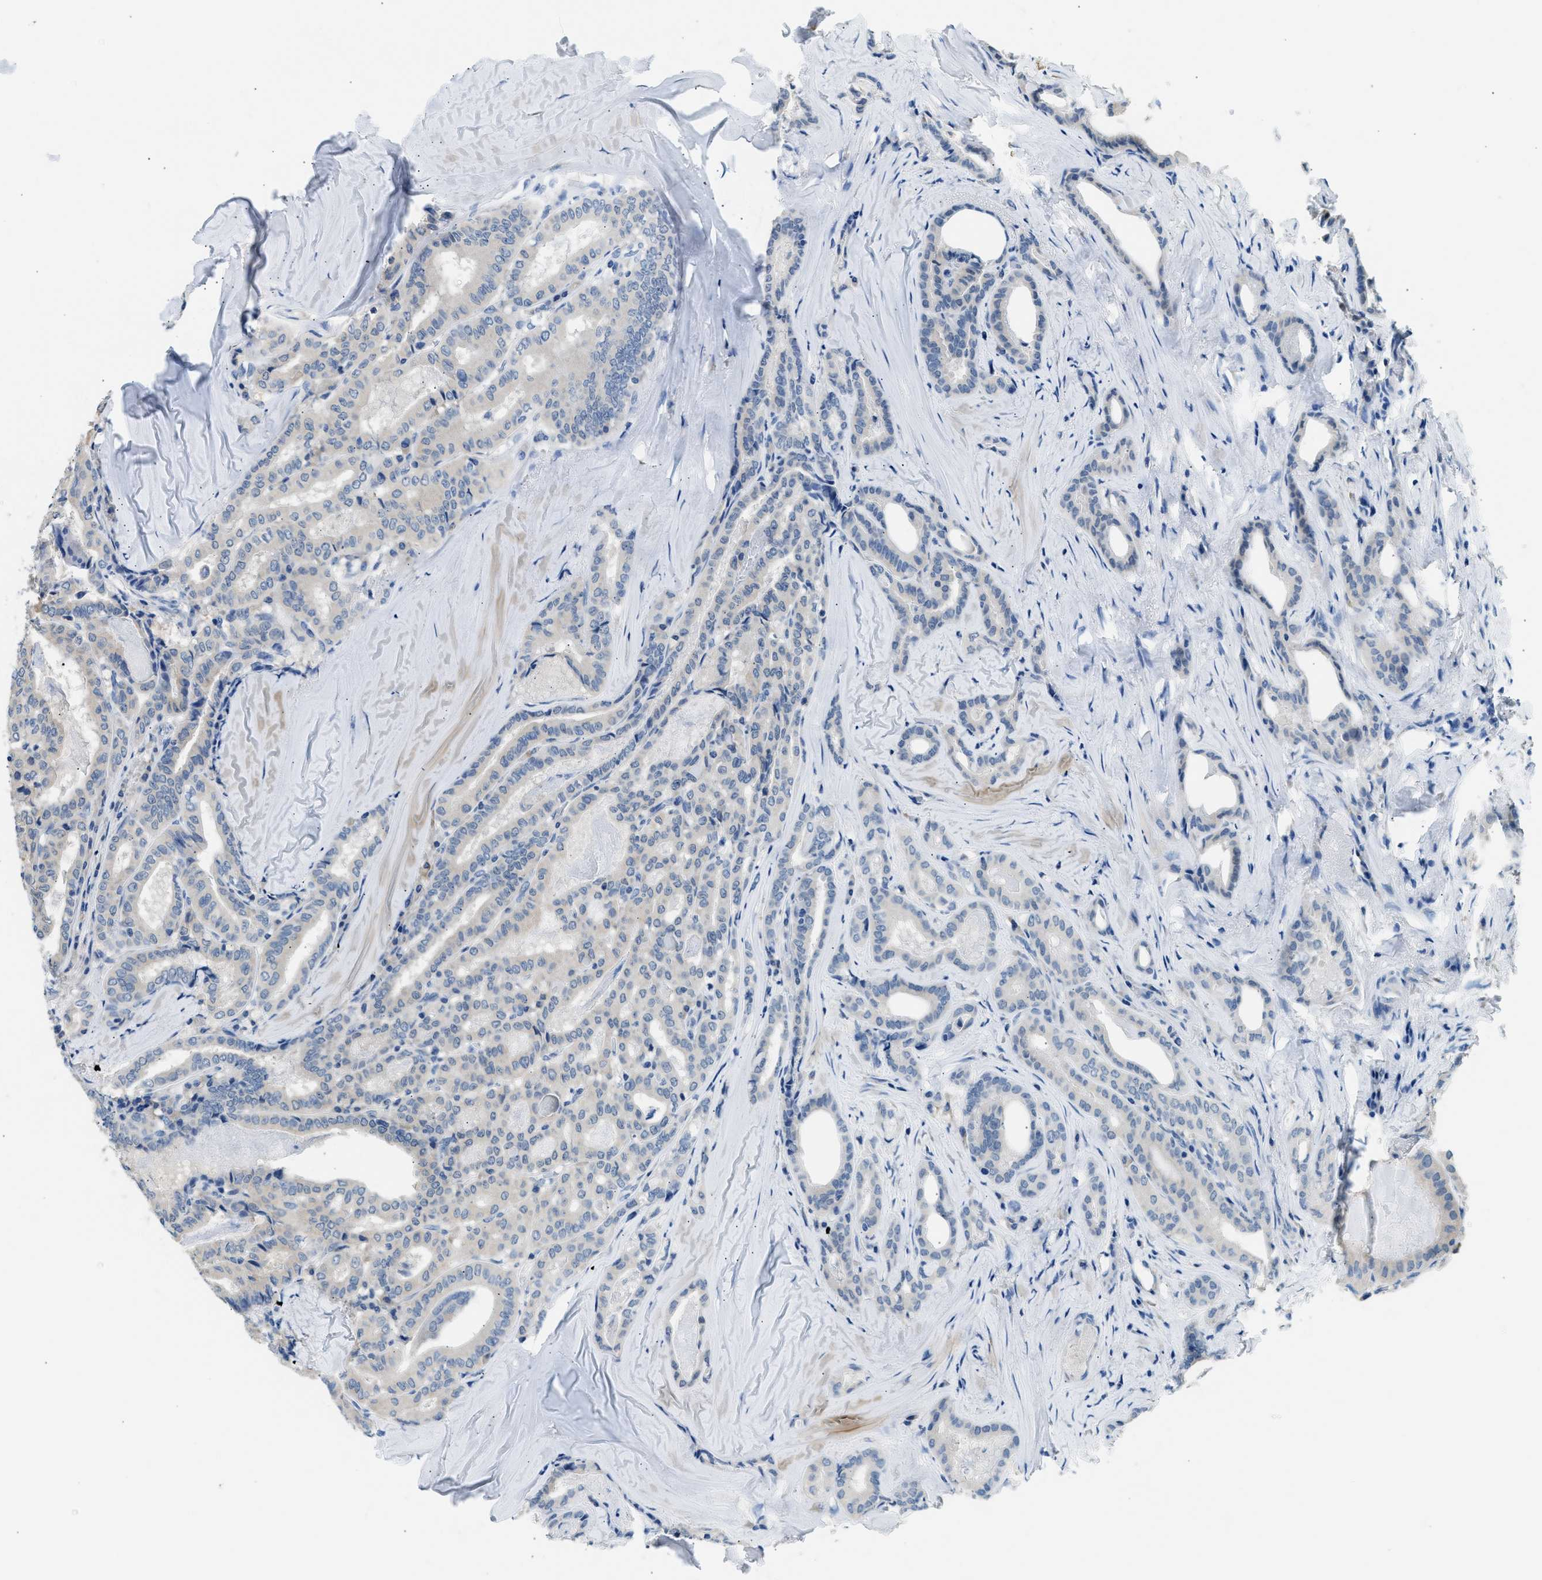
{"staining": {"intensity": "negative", "quantity": "none", "location": "none"}, "tissue": "thyroid cancer", "cell_type": "Tumor cells", "image_type": "cancer", "snomed": [{"axis": "morphology", "description": "Papillary adenocarcinoma, NOS"}, {"axis": "topography", "description": "Thyroid gland"}], "caption": "The immunohistochemistry photomicrograph has no significant staining in tumor cells of thyroid cancer (papillary adenocarcinoma) tissue.", "gene": "CLDN18", "patient": {"sex": "female", "age": 42}}